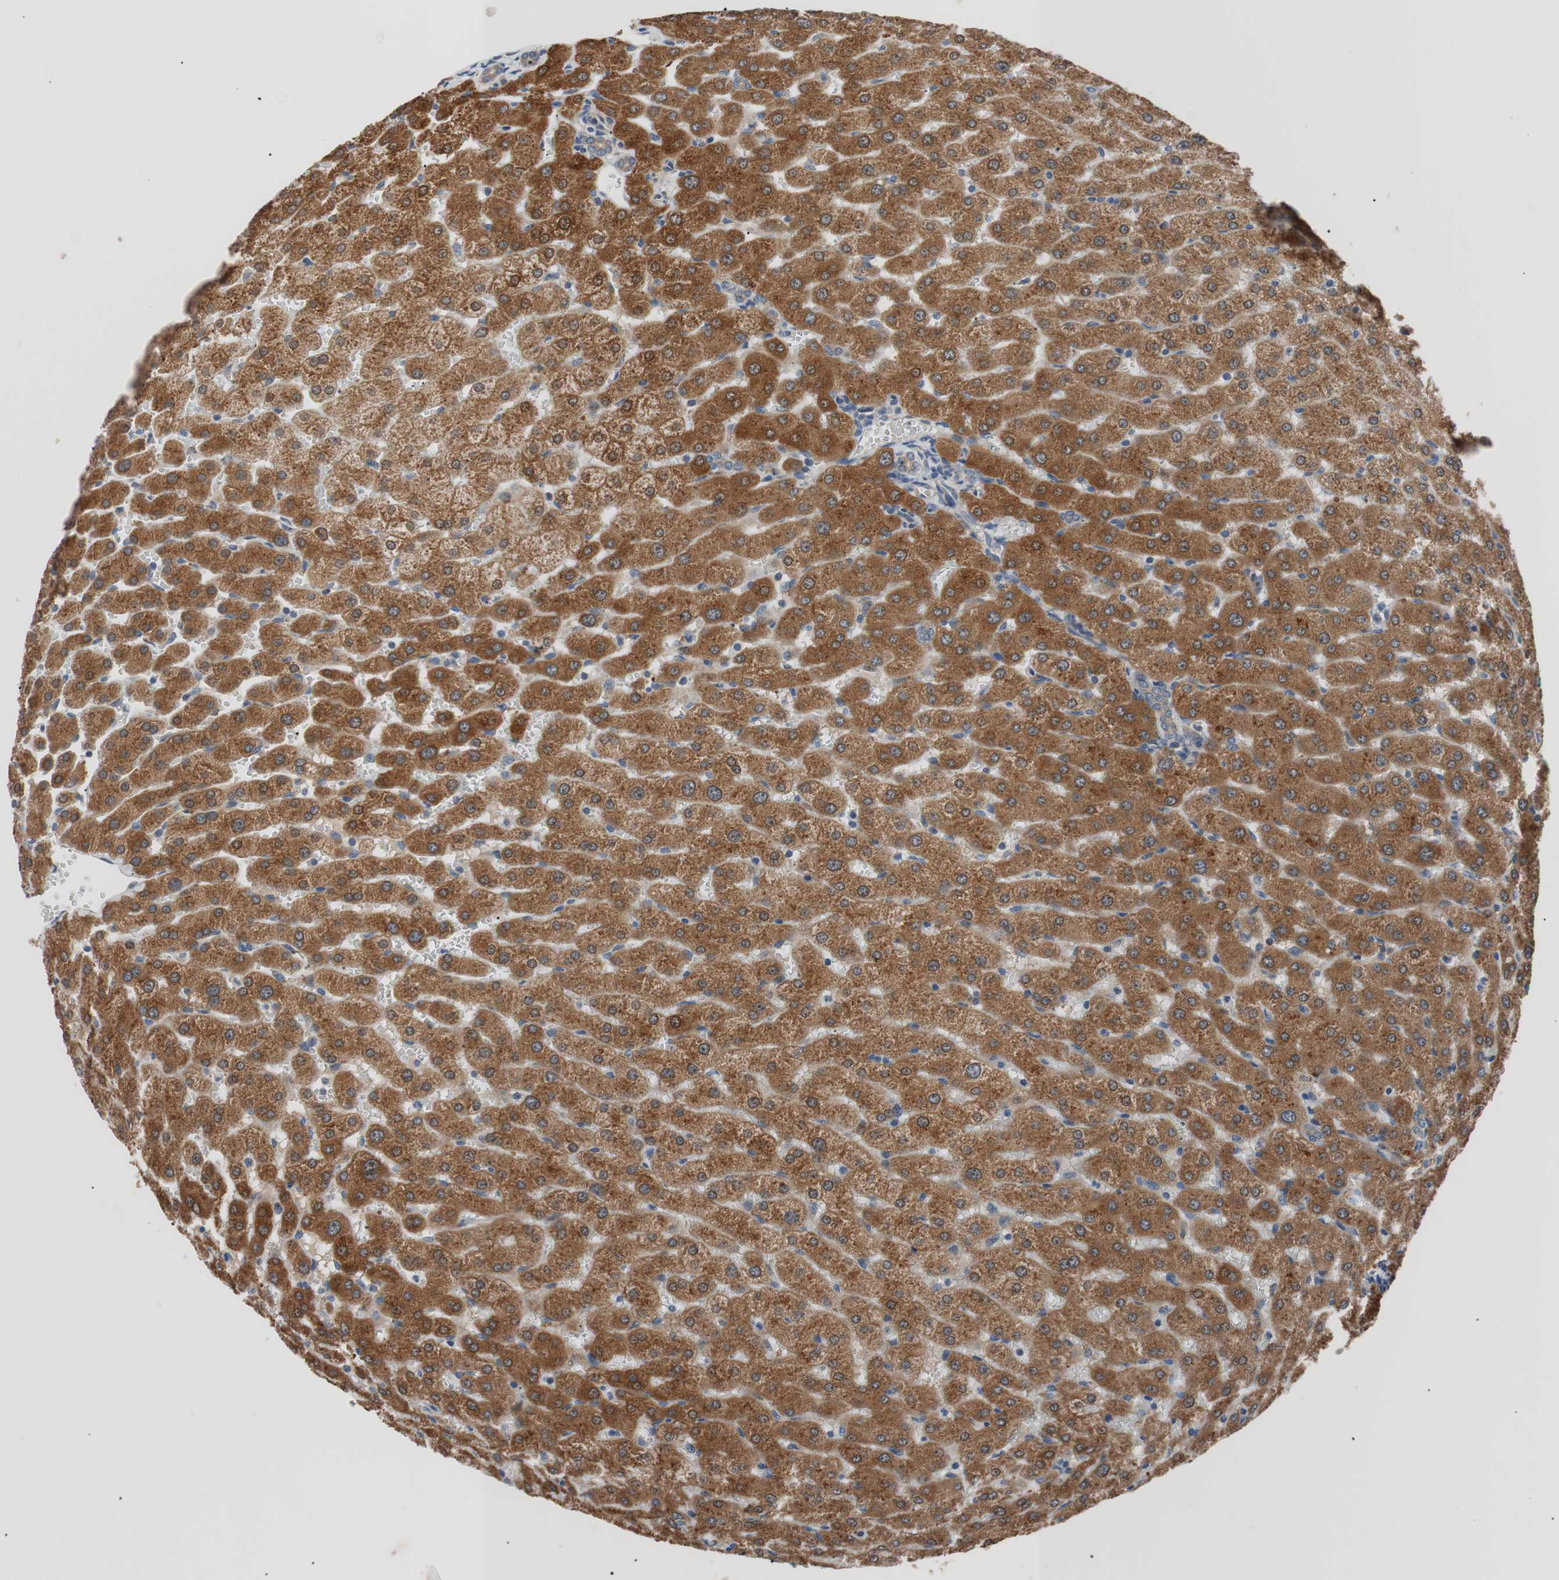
{"staining": {"intensity": "weak", "quantity": ">75%", "location": "cytoplasmic/membranous"}, "tissue": "liver", "cell_type": "Cholangiocytes", "image_type": "normal", "snomed": [{"axis": "morphology", "description": "Normal tissue, NOS"}, {"axis": "morphology", "description": "Fibrosis, NOS"}, {"axis": "topography", "description": "Liver"}], "caption": "Immunohistochemistry (IHC) staining of normal liver, which shows low levels of weak cytoplasmic/membranous expression in about >75% of cholangiocytes indicating weak cytoplasmic/membranous protein expression. The staining was performed using DAB (3,3'-diaminobenzidine) (brown) for protein detection and nuclei were counterstained in hematoxylin (blue).", "gene": "FADS2", "patient": {"sex": "female", "age": 29}}